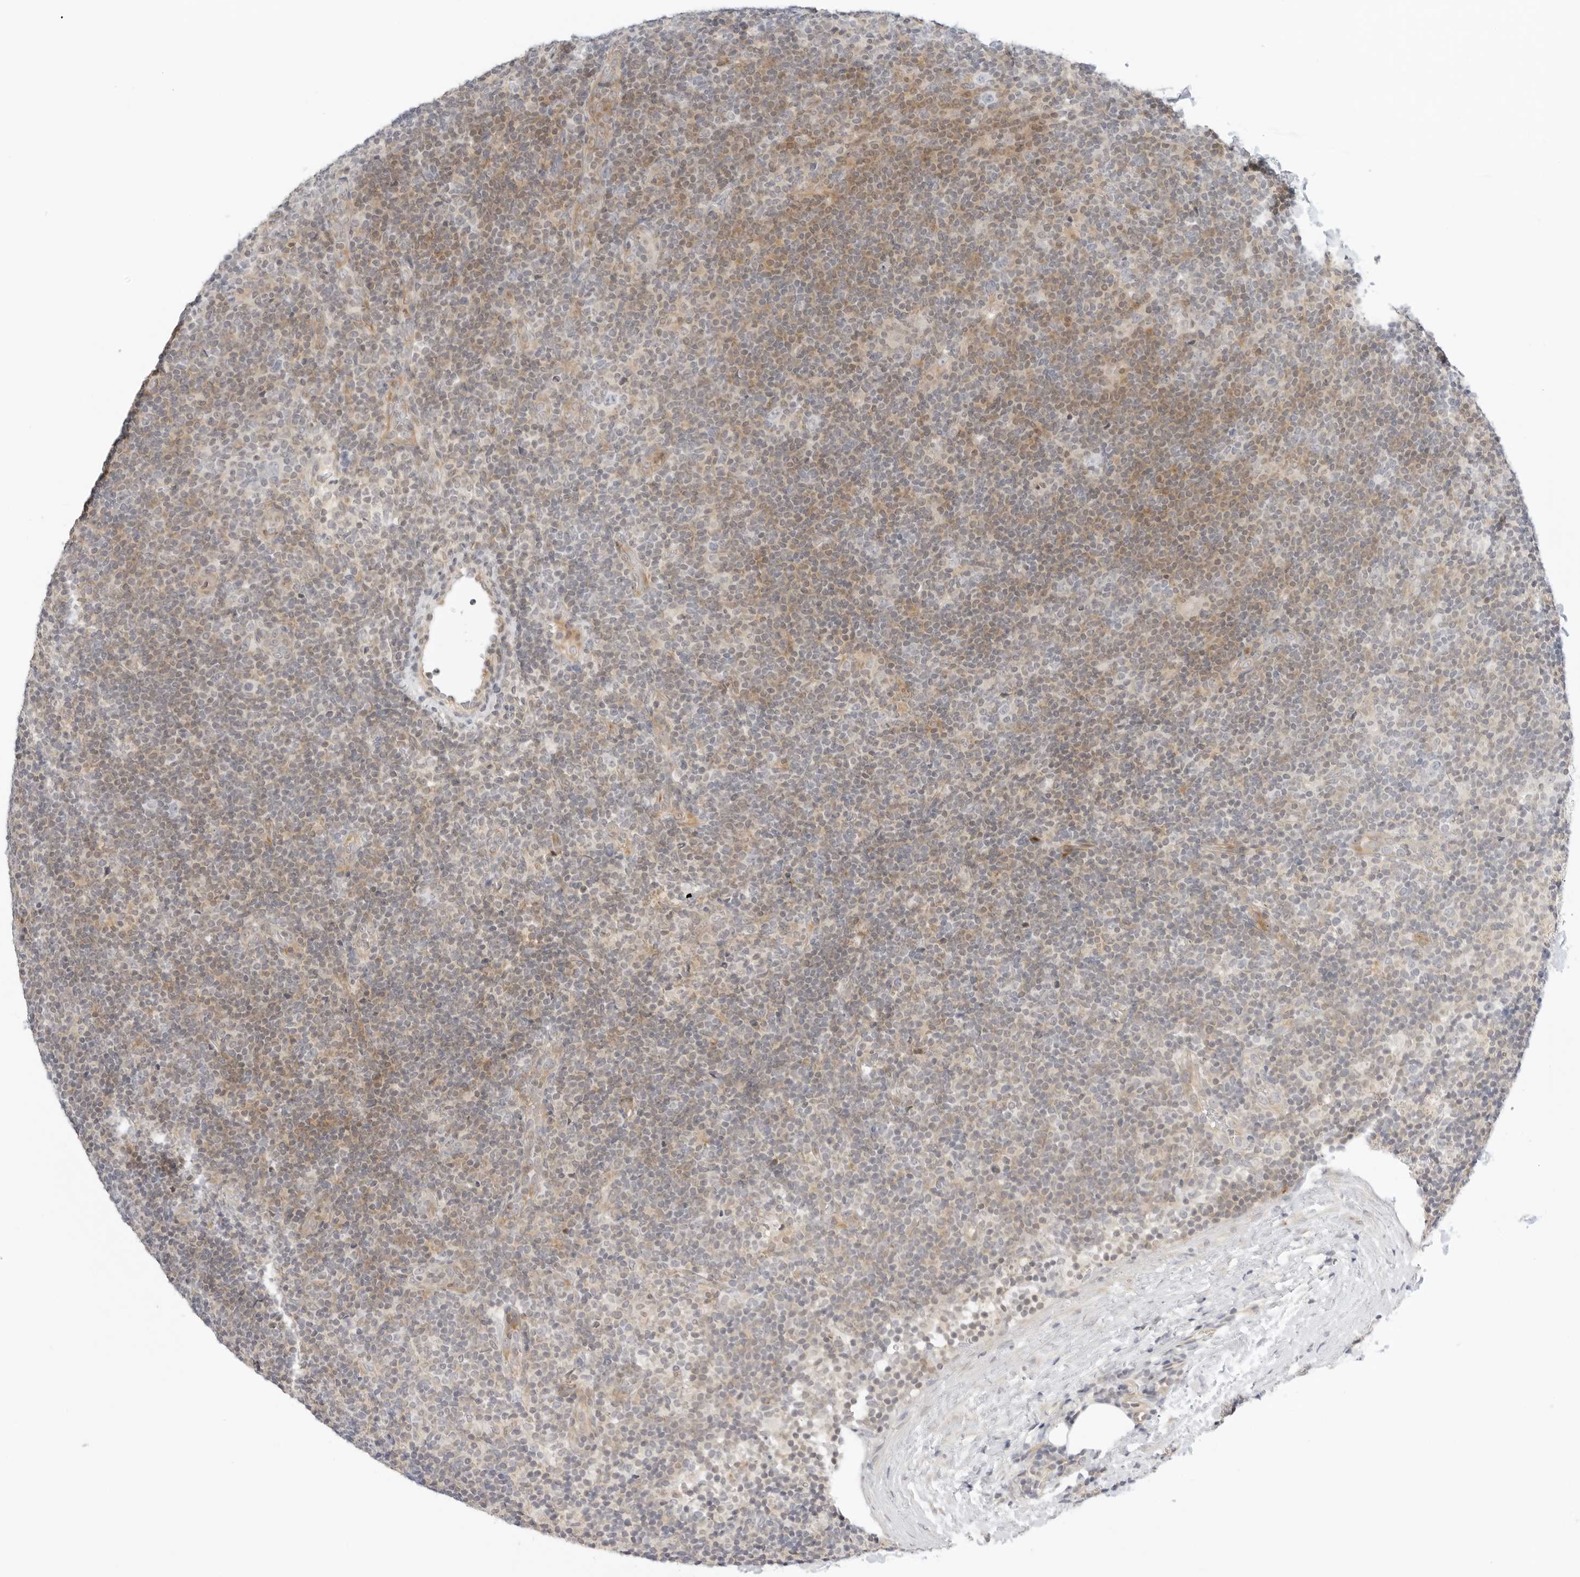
{"staining": {"intensity": "negative", "quantity": "none", "location": "none"}, "tissue": "lymphoma", "cell_type": "Tumor cells", "image_type": "cancer", "snomed": [{"axis": "morphology", "description": "Hodgkin's disease, NOS"}, {"axis": "topography", "description": "Lymph node"}], "caption": "There is no significant expression in tumor cells of Hodgkin's disease. (DAB immunohistochemistry (IHC) with hematoxylin counter stain).", "gene": "OSCP1", "patient": {"sex": "female", "age": 57}}